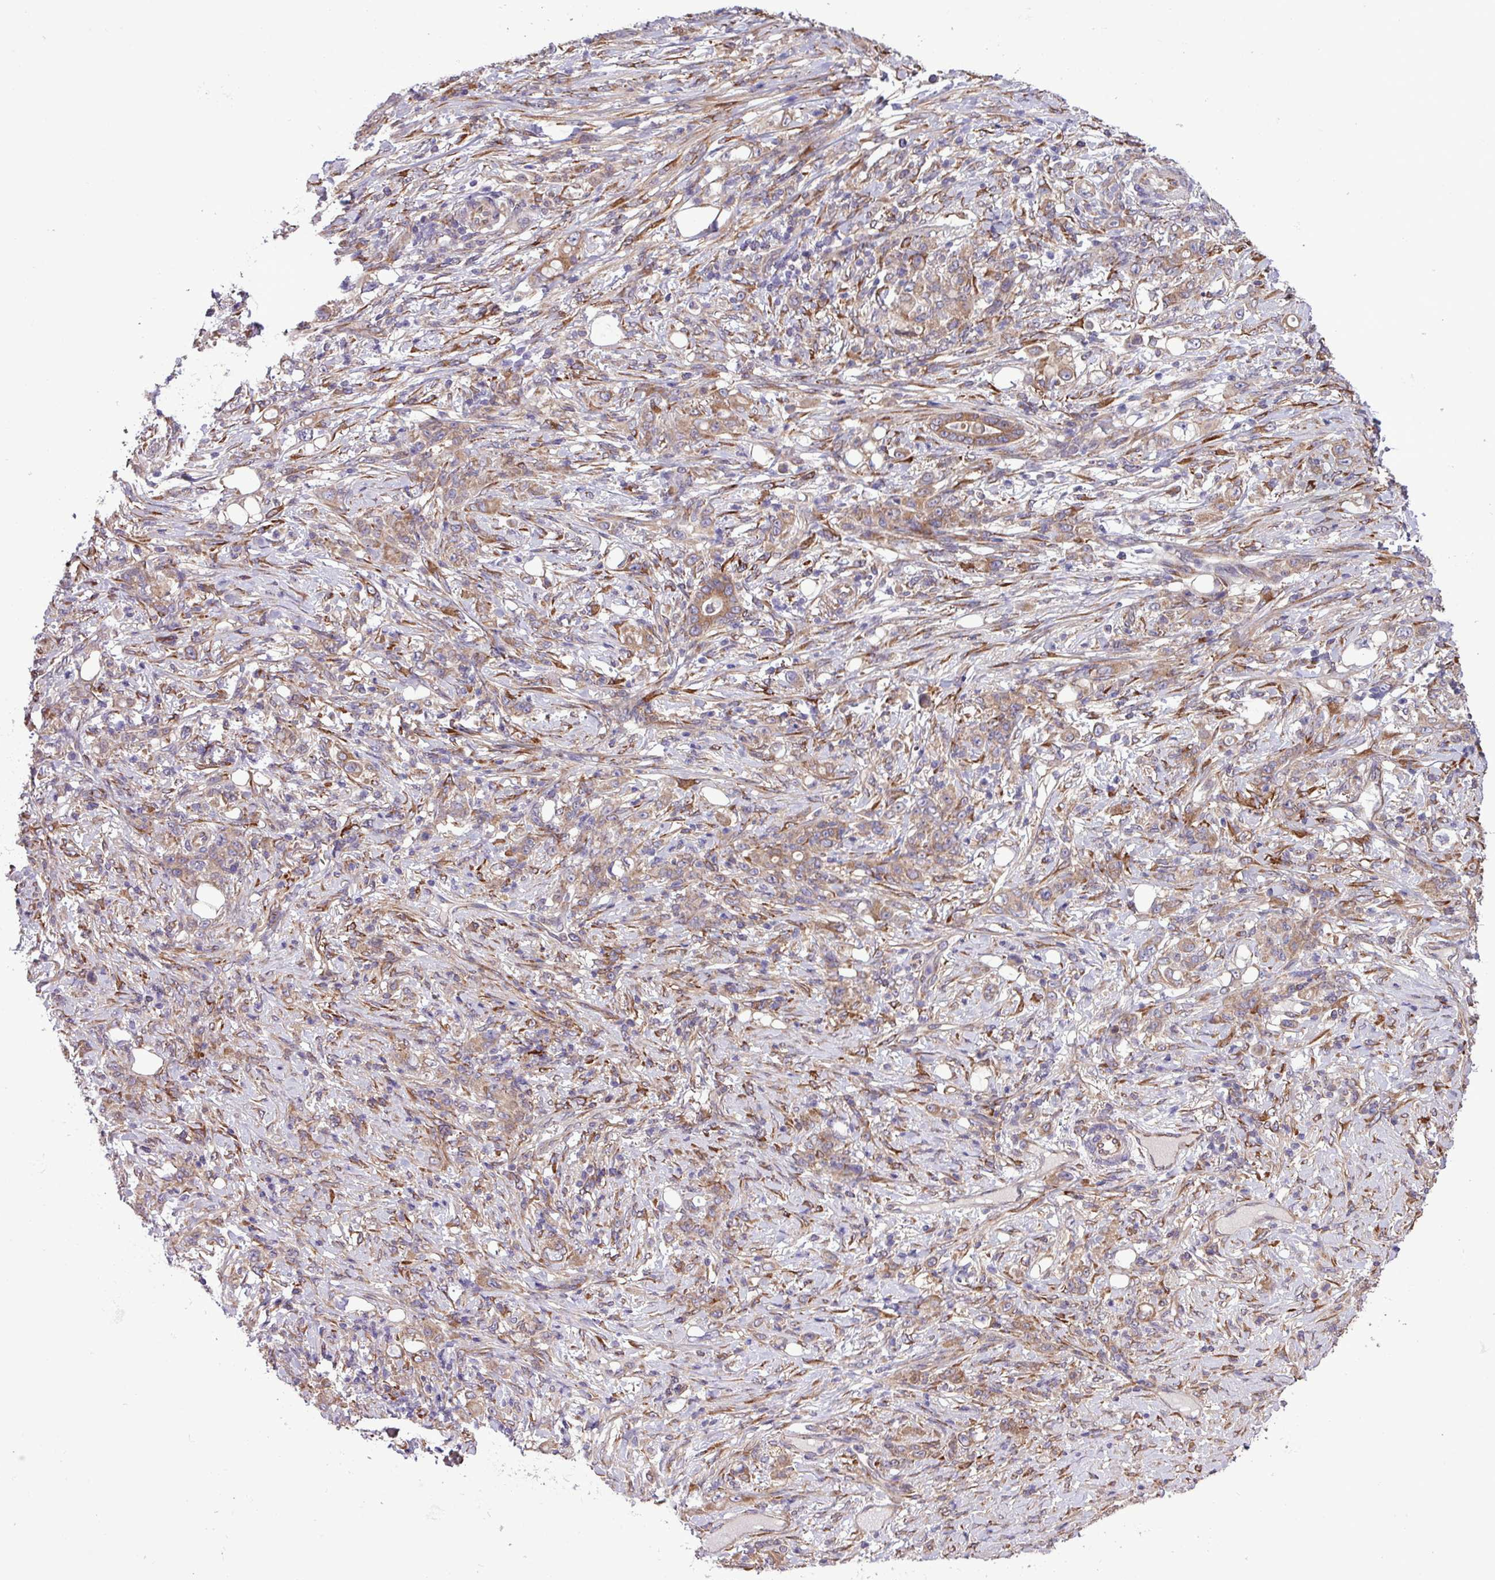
{"staining": {"intensity": "moderate", "quantity": ">75%", "location": "cytoplasmic/membranous"}, "tissue": "stomach cancer", "cell_type": "Tumor cells", "image_type": "cancer", "snomed": [{"axis": "morphology", "description": "Adenocarcinoma, NOS"}, {"axis": "topography", "description": "Stomach"}], "caption": "A histopathology image of adenocarcinoma (stomach) stained for a protein demonstrates moderate cytoplasmic/membranous brown staining in tumor cells. Immunohistochemistry stains the protein of interest in brown and the nuclei are stained blue.", "gene": "MEGF6", "patient": {"sex": "female", "age": 79}}